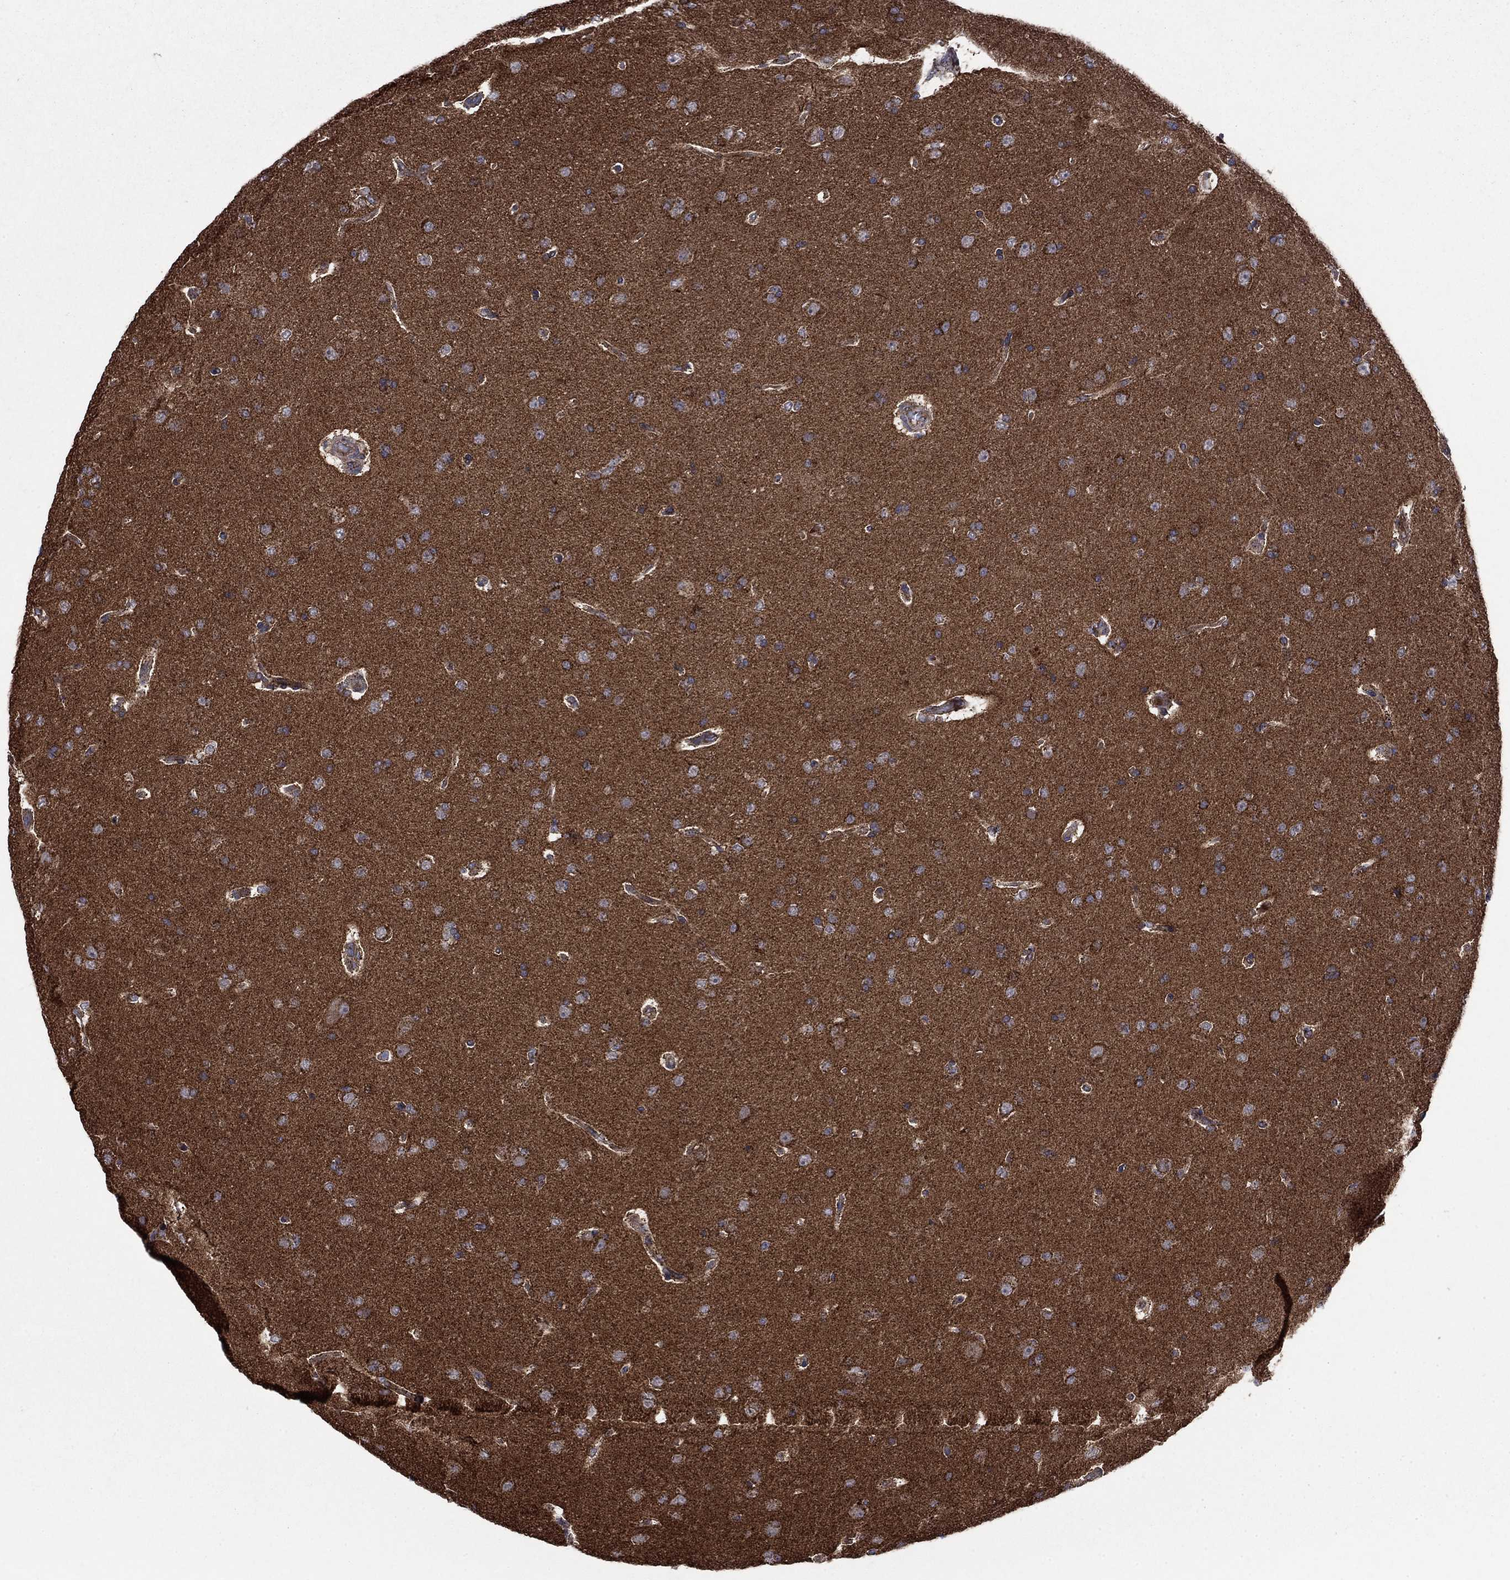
{"staining": {"intensity": "moderate", "quantity": "25%-75%", "location": "cytoplasmic/membranous"}, "tissue": "glioma", "cell_type": "Tumor cells", "image_type": "cancer", "snomed": [{"axis": "morphology", "description": "Glioma, malignant, NOS"}, {"axis": "topography", "description": "Cerebral cortex"}], "caption": "DAB immunohistochemical staining of human glioma (malignant) exhibits moderate cytoplasmic/membranous protein staining in about 25%-75% of tumor cells.", "gene": "RNF19B", "patient": {"sex": "male", "age": 58}}